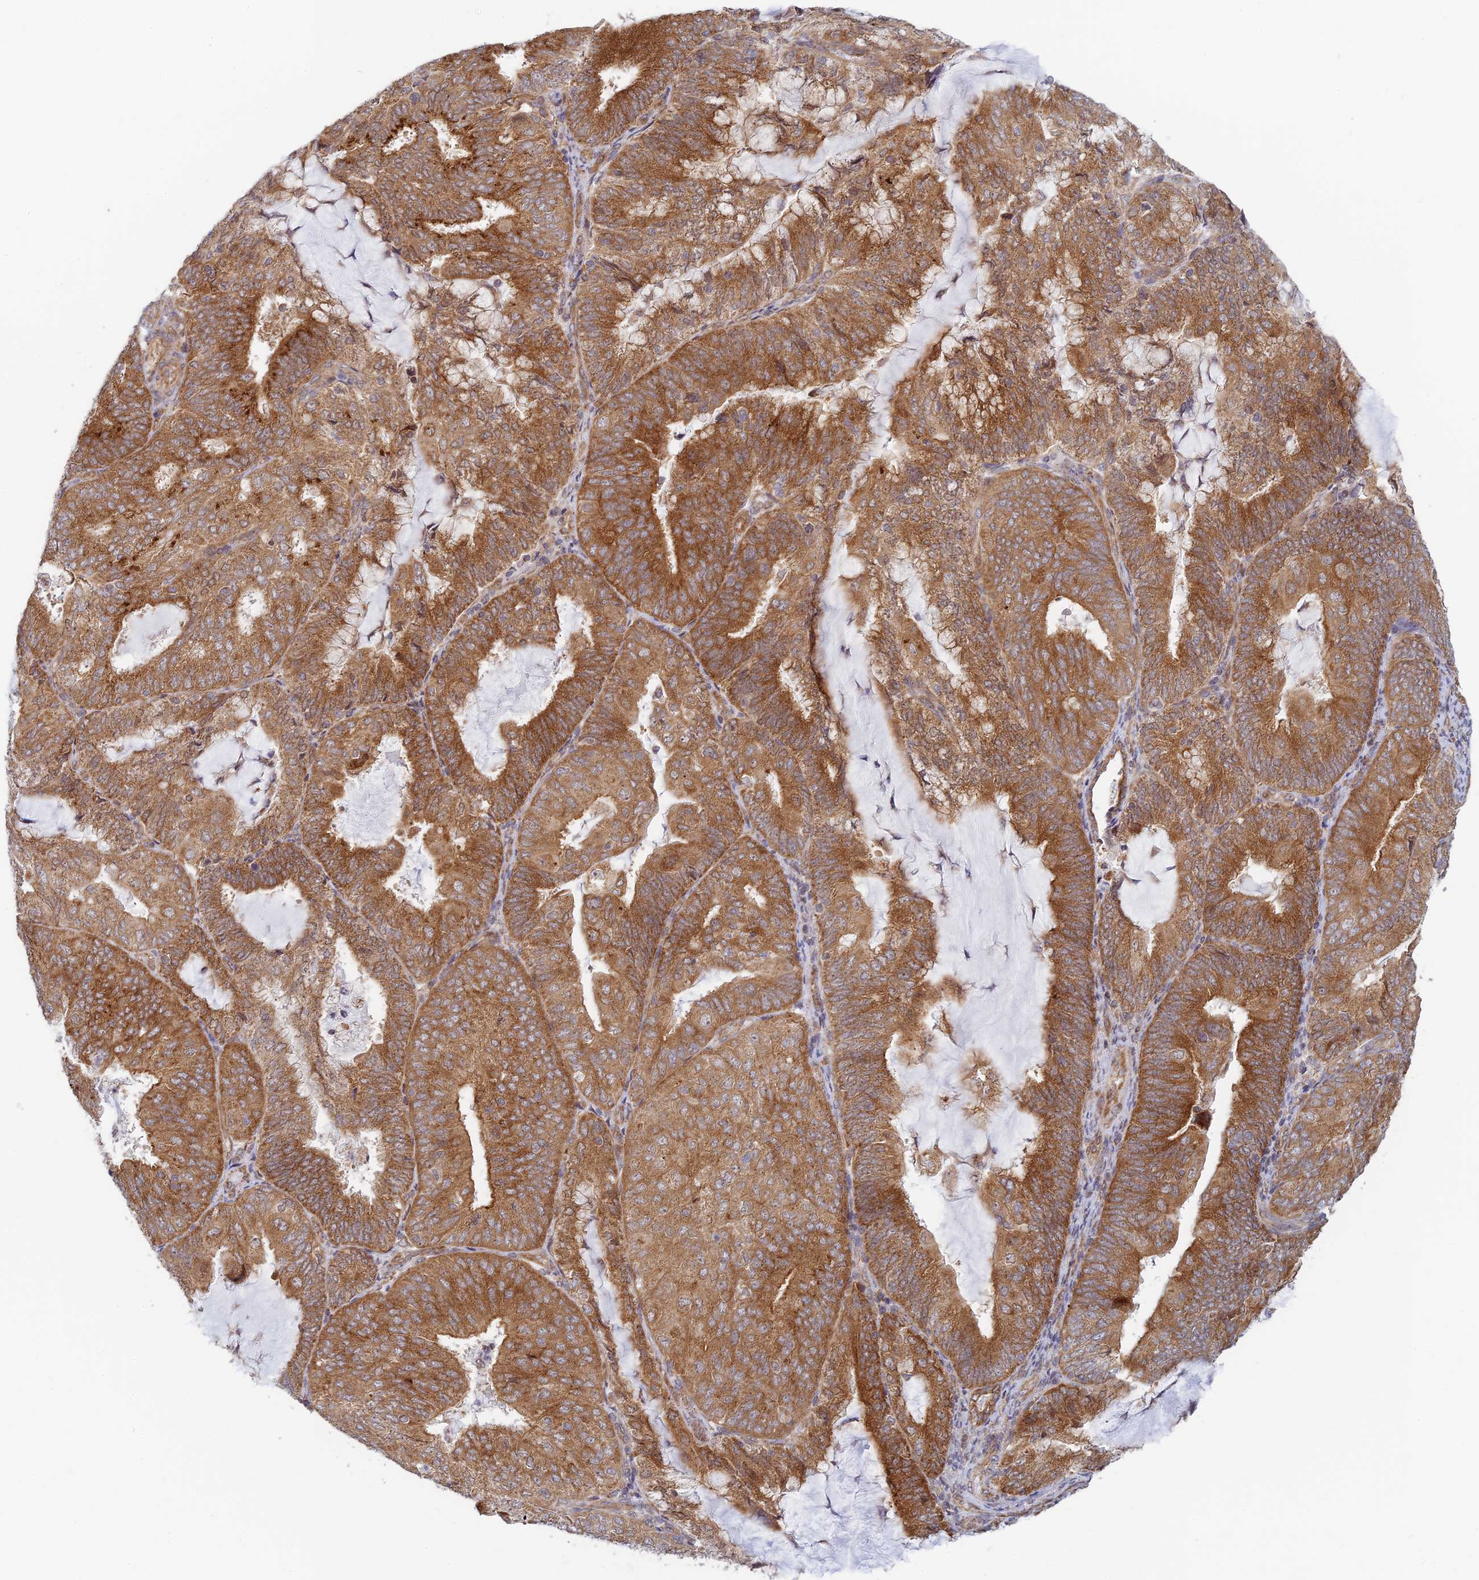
{"staining": {"intensity": "strong", "quantity": ">75%", "location": "cytoplasmic/membranous"}, "tissue": "endometrial cancer", "cell_type": "Tumor cells", "image_type": "cancer", "snomed": [{"axis": "morphology", "description": "Adenocarcinoma, NOS"}, {"axis": "topography", "description": "Endometrium"}], "caption": "This image shows IHC staining of human adenocarcinoma (endometrial), with high strong cytoplasmic/membranous staining in about >75% of tumor cells.", "gene": "HOOK2", "patient": {"sex": "female", "age": 81}}